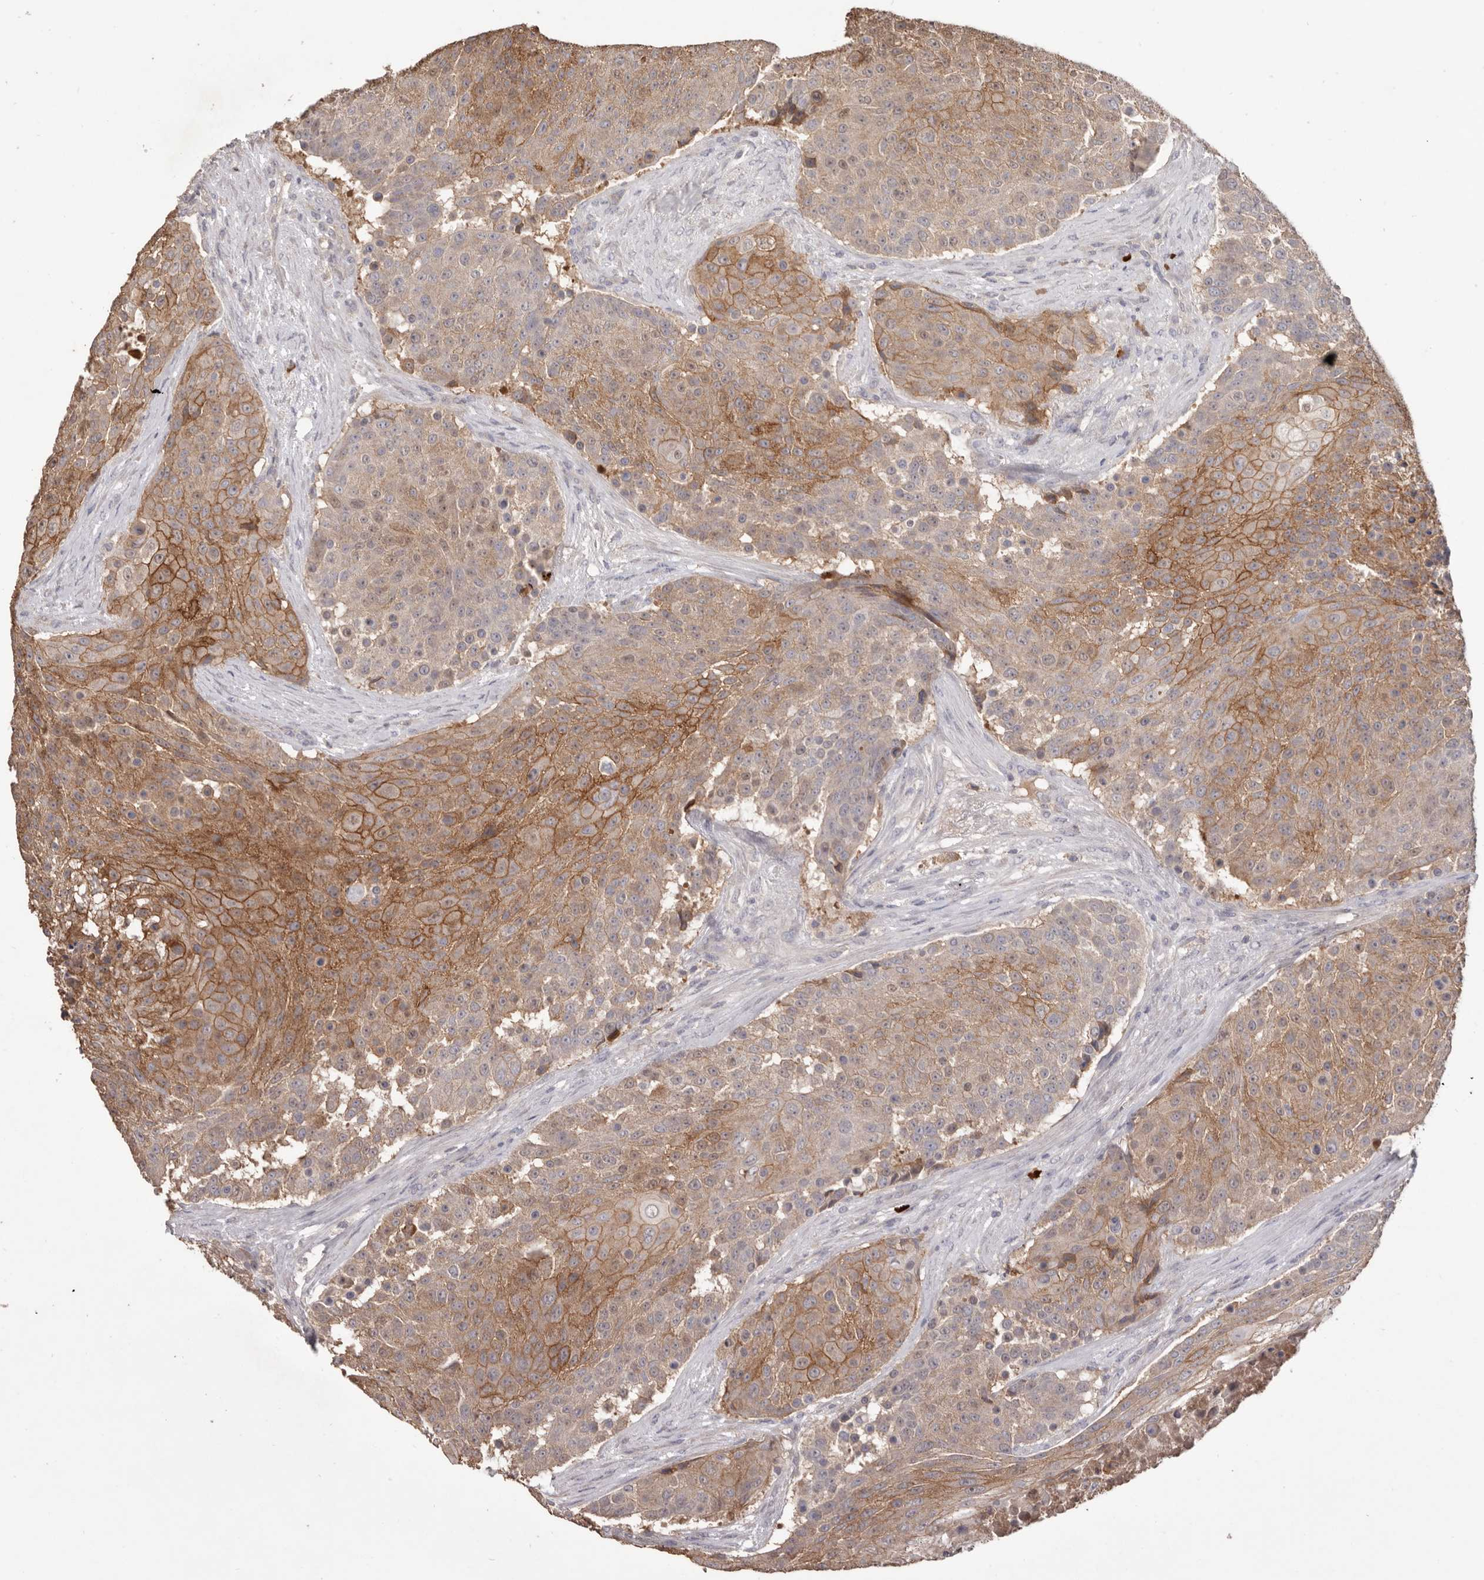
{"staining": {"intensity": "moderate", "quantity": ">75%", "location": "cytoplasmic/membranous"}, "tissue": "urothelial cancer", "cell_type": "Tumor cells", "image_type": "cancer", "snomed": [{"axis": "morphology", "description": "Urothelial carcinoma, High grade"}, {"axis": "topography", "description": "Urinary bladder"}], "caption": "High-grade urothelial carcinoma tissue displays moderate cytoplasmic/membranous expression in approximately >75% of tumor cells", "gene": "HCAR2", "patient": {"sex": "female", "age": 63}}